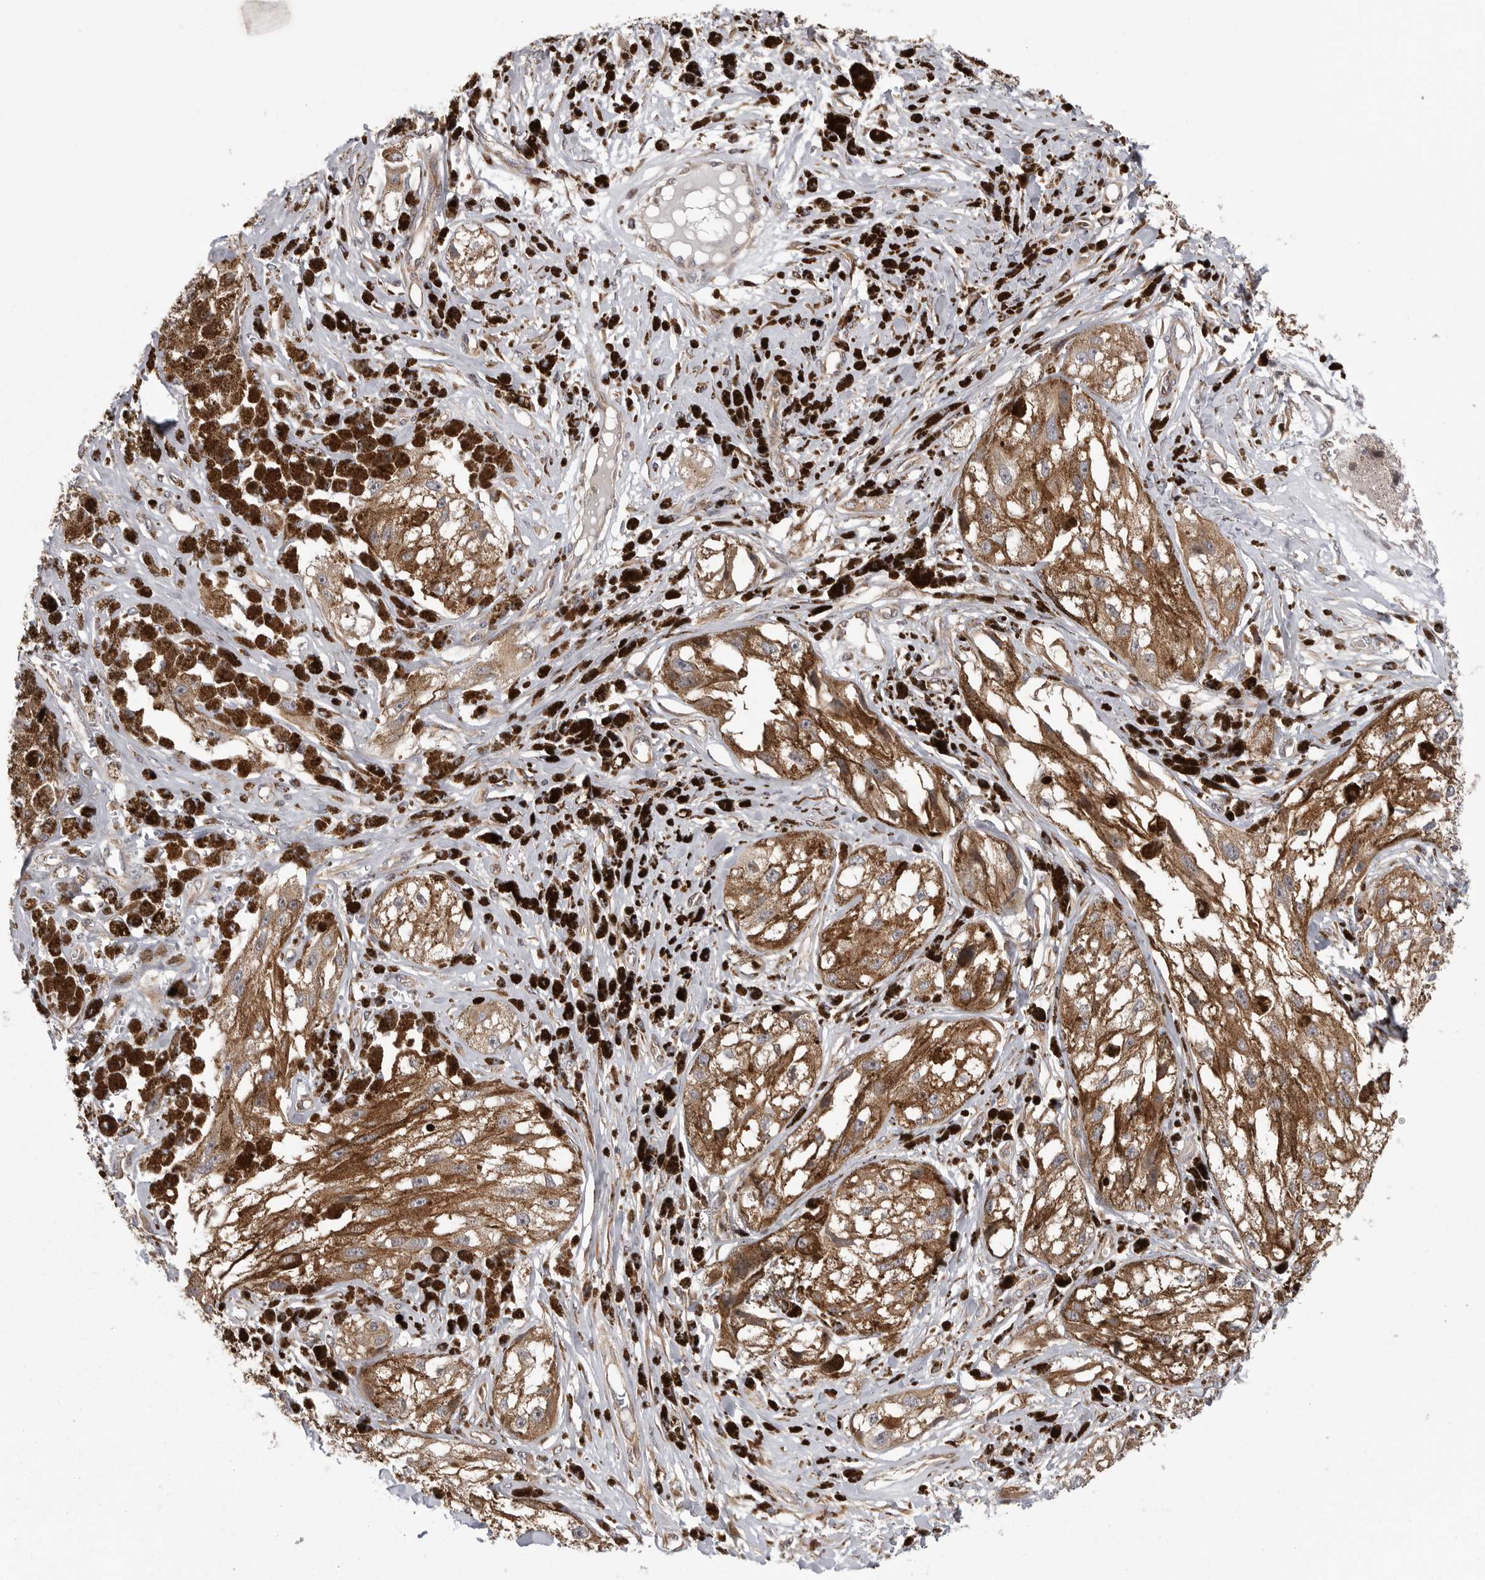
{"staining": {"intensity": "moderate", "quantity": ">75%", "location": "cytoplasmic/membranous"}, "tissue": "melanoma", "cell_type": "Tumor cells", "image_type": "cancer", "snomed": [{"axis": "morphology", "description": "Malignant melanoma, NOS"}, {"axis": "topography", "description": "Skin"}], "caption": "Malignant melanoma stained with immunohistochemistry reveals moderate cytoplasmic/membranous positivity in approximately >75% of tumor cells. (Stains: DAB (3,3'-diaminobenzidine) in brown, nuclei in blue, Microscopy: brightfield microscopy at high magnification).", "gene": "OXR1", "patient": {"sex": "male", "age": 88}}